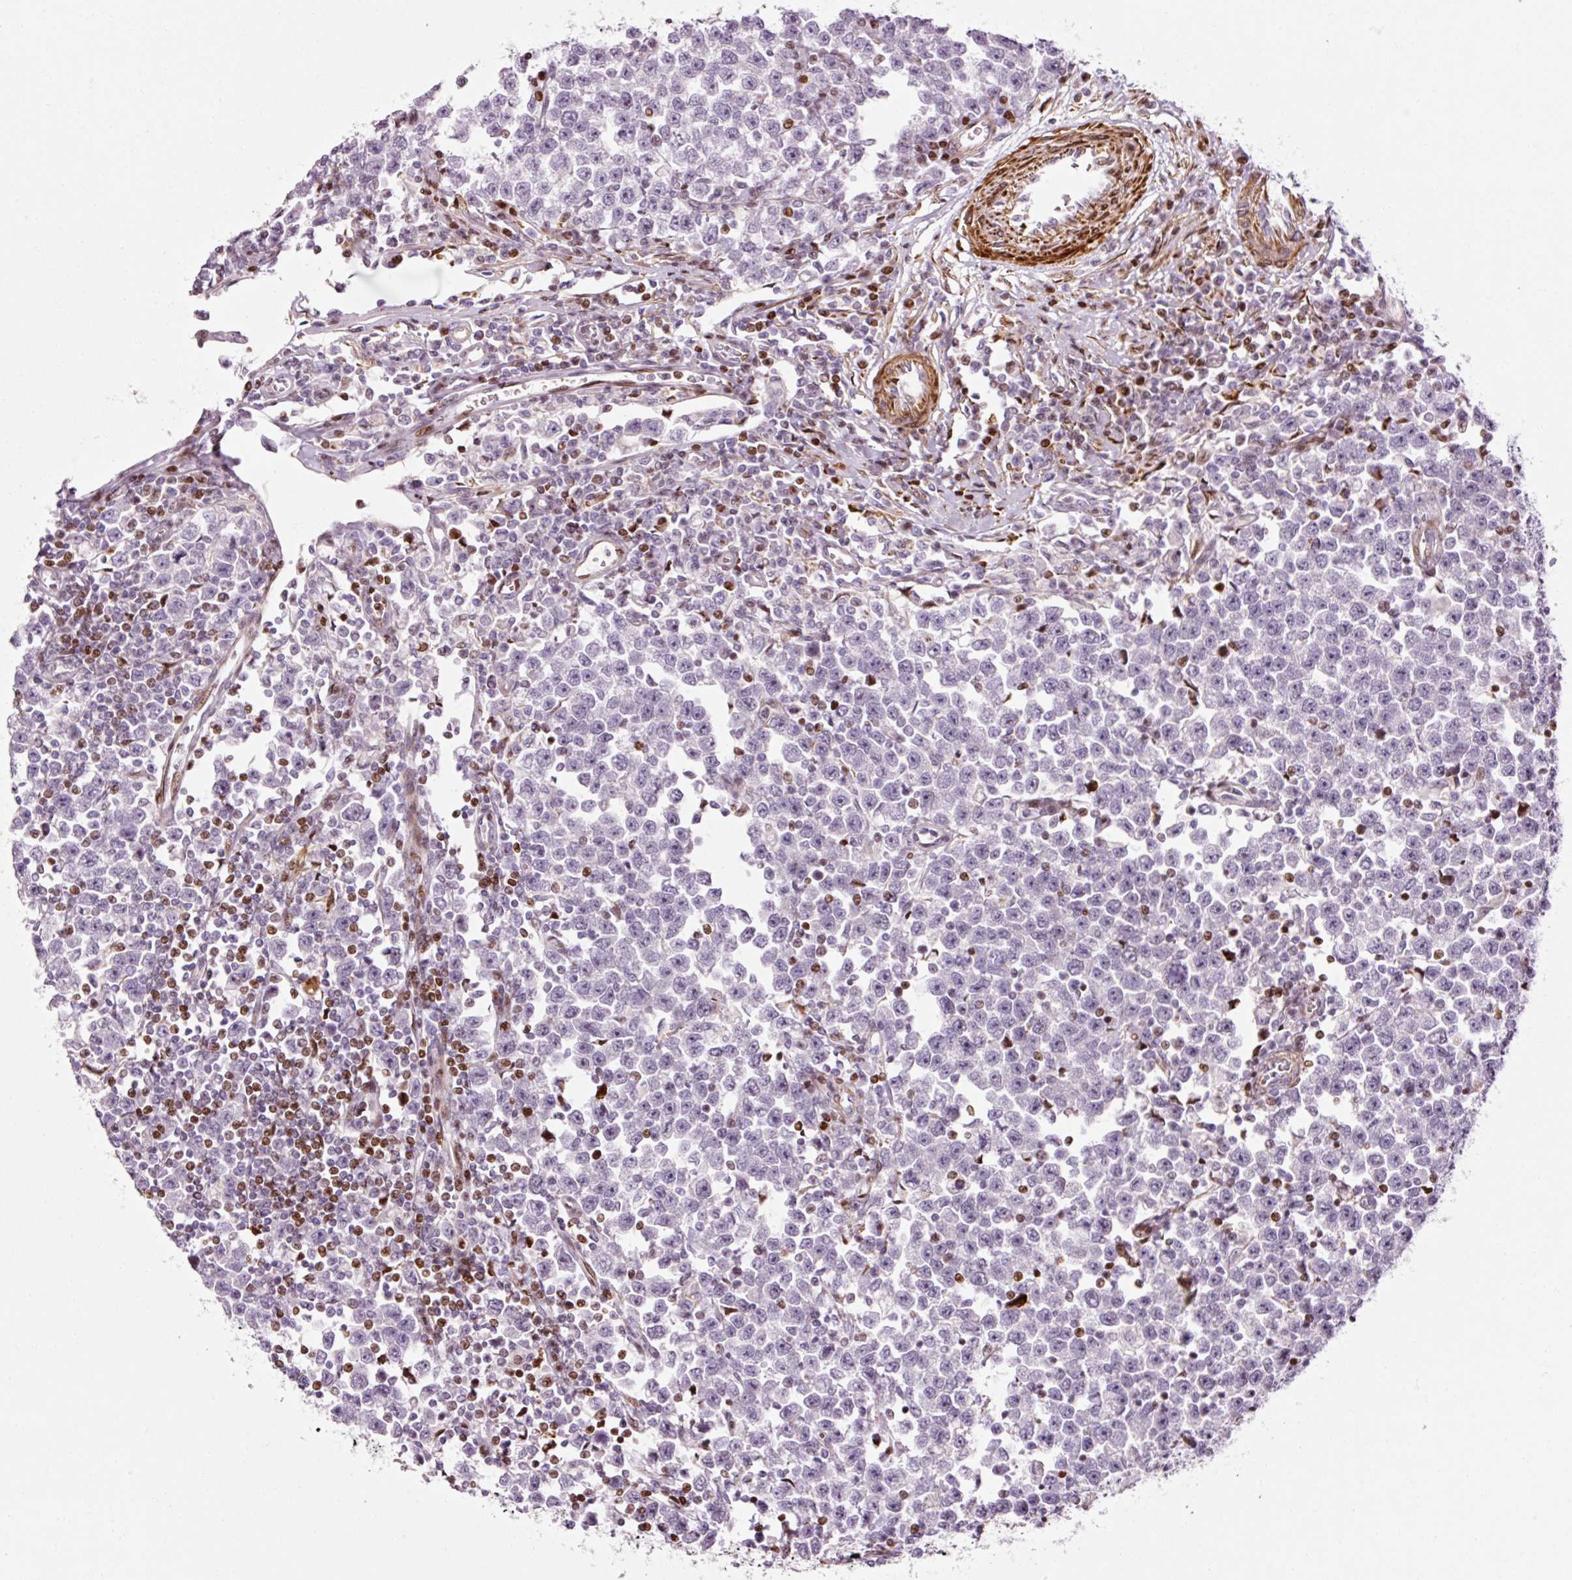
{"staining": {"intensity": "negative", "quantity": "none", "location": "none"}, "tissue": "testis cancer", "cell_type": "Tumor cells", "image_type": "cancer", "snomed": [{"axis": "morphology", "description": "Seminoma, NOS"}, {"axis": "topography", "description": "Testis"}], "caption": "Immunohistochemistry of human testis cancer exhibits no positivity in tumor cells. The staining is performed using DAB (3,3'-diaminobenzidine) brown chromogen with nuclei counter-stained in using hematoxylin.", "gene": "ANKRD20A1", "patient": {"sex": "male", "age": 43}}